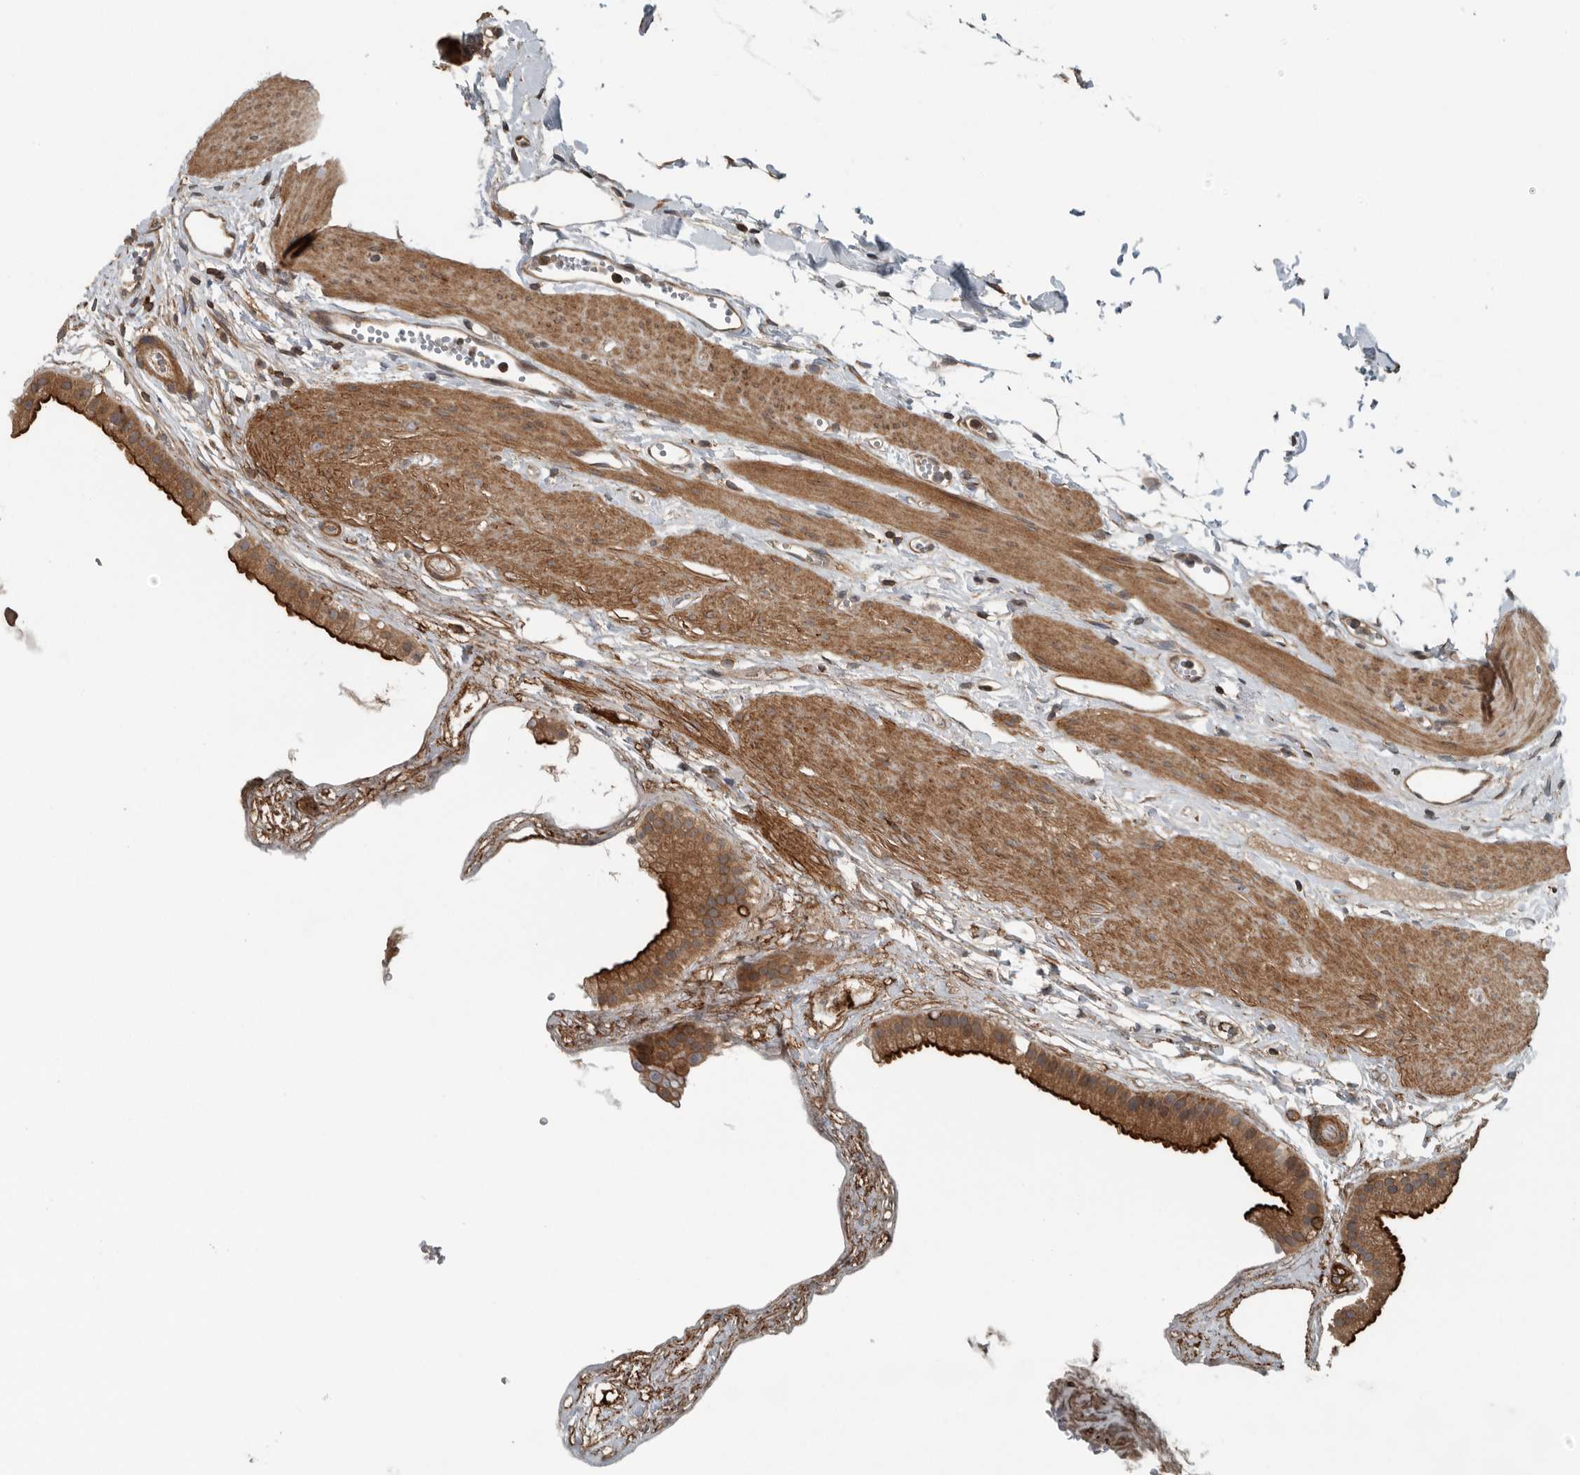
{"staining": {"intensity": "strong", "quantity": ">75%", "location": "cytoplasmic/membranous"}, "tissue": "gallbladder", "cell_type": "Glandular cells", "image_type": "normal", "snomed": [{"axis": "morphology", "description": "Normal tissue, NOS"}, {"axis": "topography", "description": "Gallbladder"}], "caption": "Immunohistochemistry (IHC) histopathology image of benign gallbladder stained for a protein (brown), which reveals high levels of strong cytoplasmic/membranous staining in about >75% of glandular cells.", "gene": "AMFR", "patient": {"sex": "female", "age": 64}}